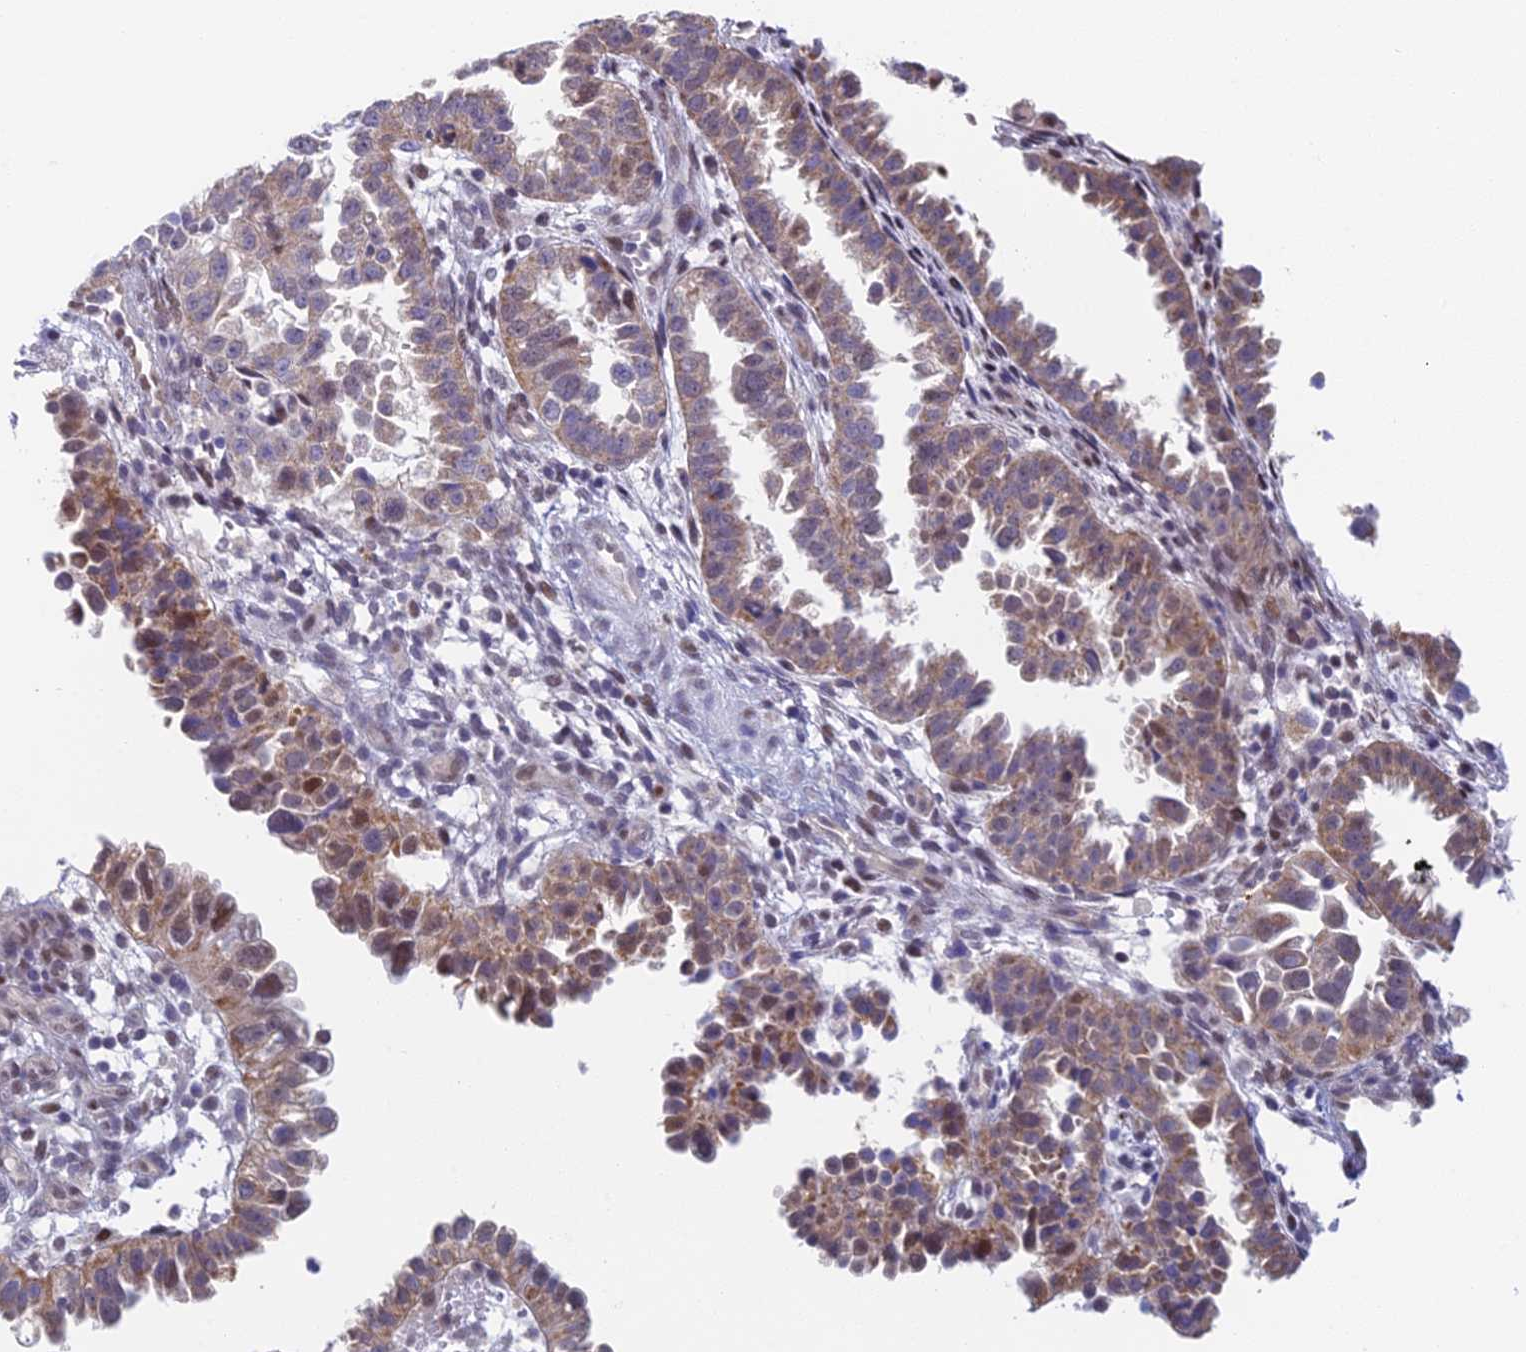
{"staining": {"intensity": "moderate", "quantity": ">75%", "location": "cytoplasmic/membranous"}, "tissue": "endometrial cancer", "cell_type": "Tumor cells", "image_type": "cancer", "snomed": [{"axis": "morphology", "description": "Adenocarcinoma, NOS"}, {"axis": "topography", "description": "Endometrium"}], "caption": "A brown stain shows moderate cytoplasmic/membranous expression of a protein in endometrial adenocarcinoma tumor cells.", "gene": "MRPL17", "patient": {"sex": "female", "age": 85}}